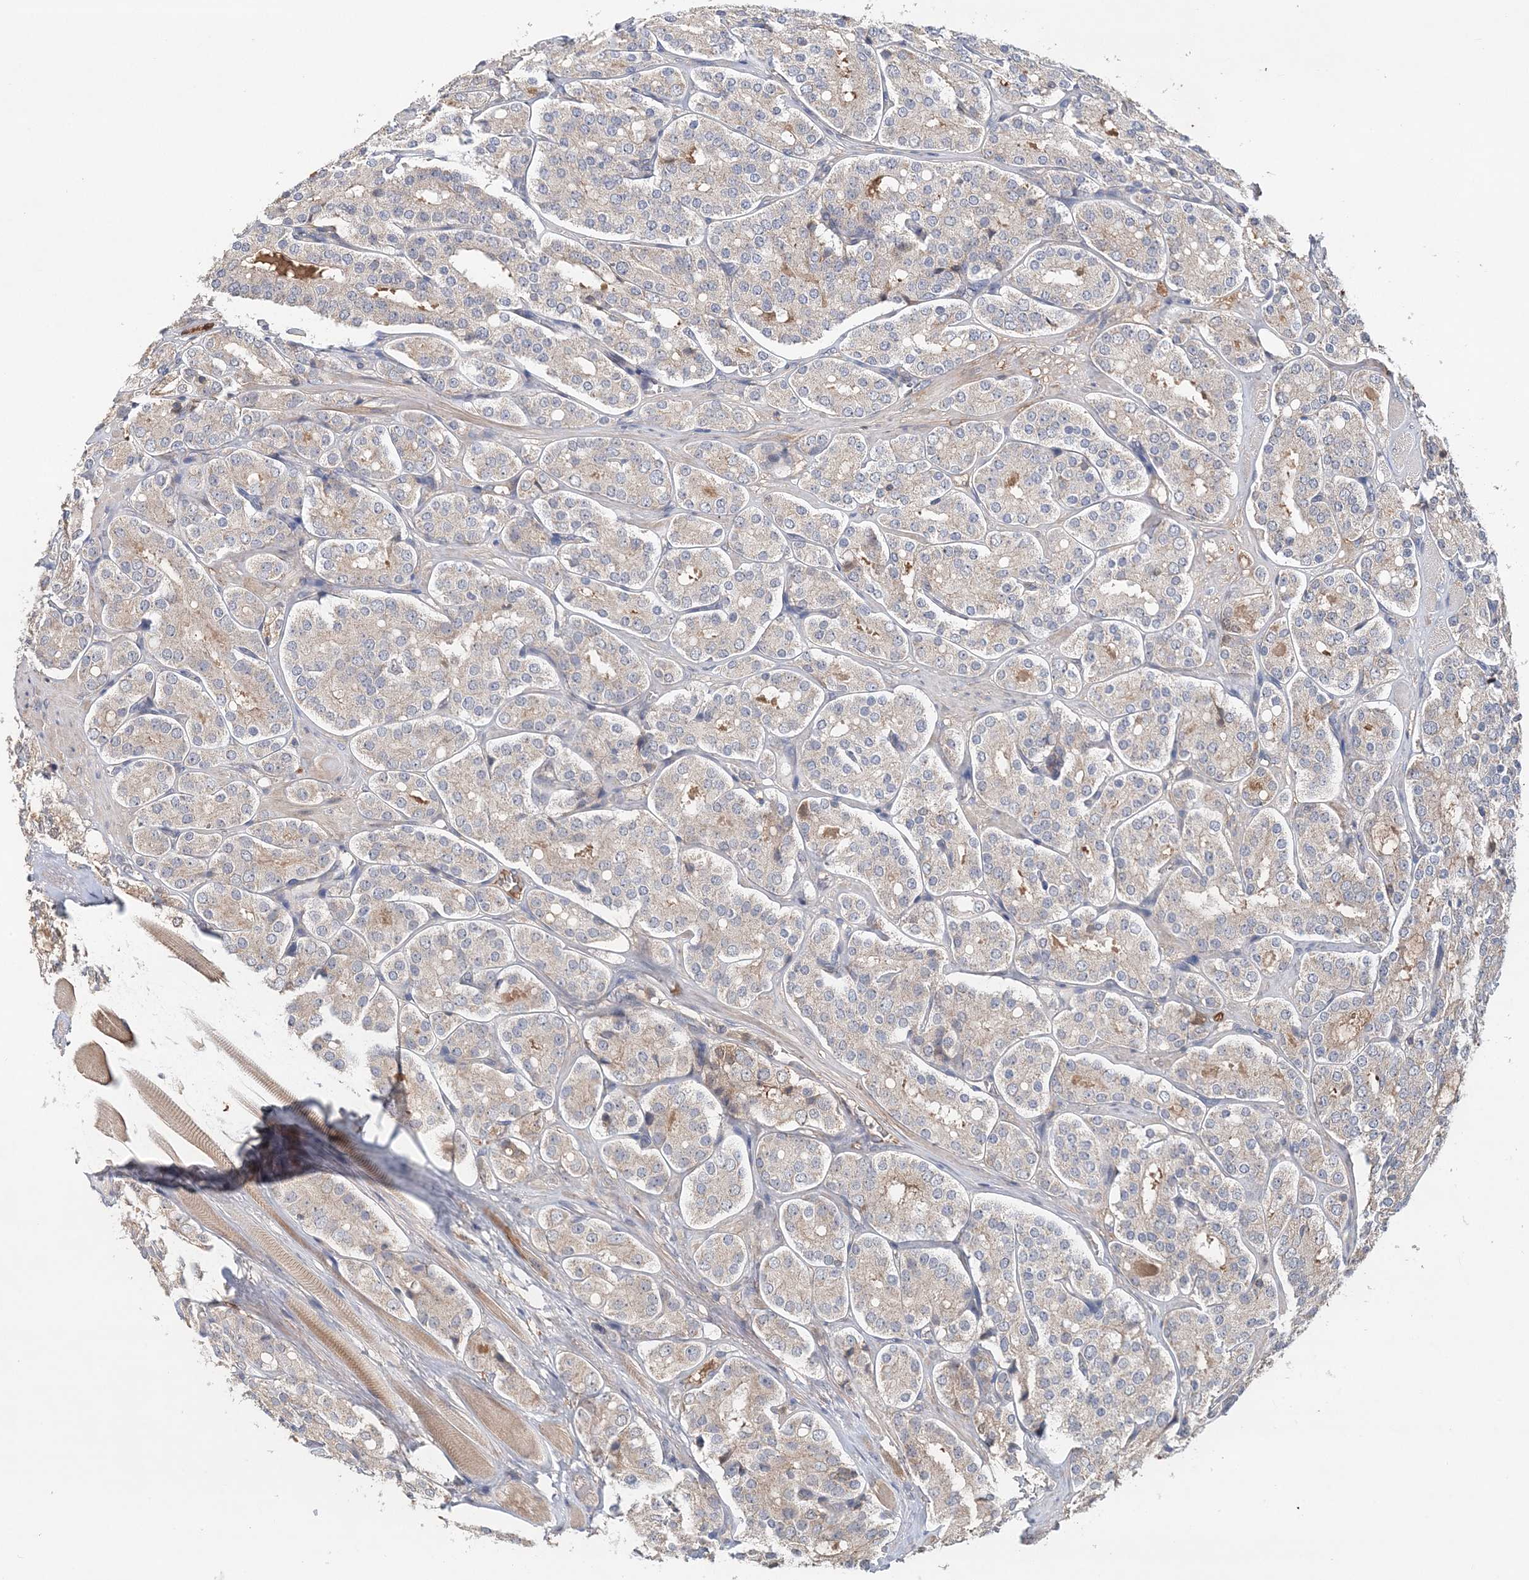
{"staining": {"intensity": "negative", "quantity": "none", "location": "none"}, "tissue": "prostate cancer", "cell_type": "Tumor cells", "image_type": "cancer", "snomed": [{"axis": "morphology", "description": "Adenocarcinoma, High grade"}, {"axis": "topography", "description": "Prostate"}], "caption": "Prostate cancer stained for a protein using immunohistochemistry (IHC) shows no positivity tumor cells.", "gene": "SYCP3", "patient": {"sex": "male", "age": 65}}